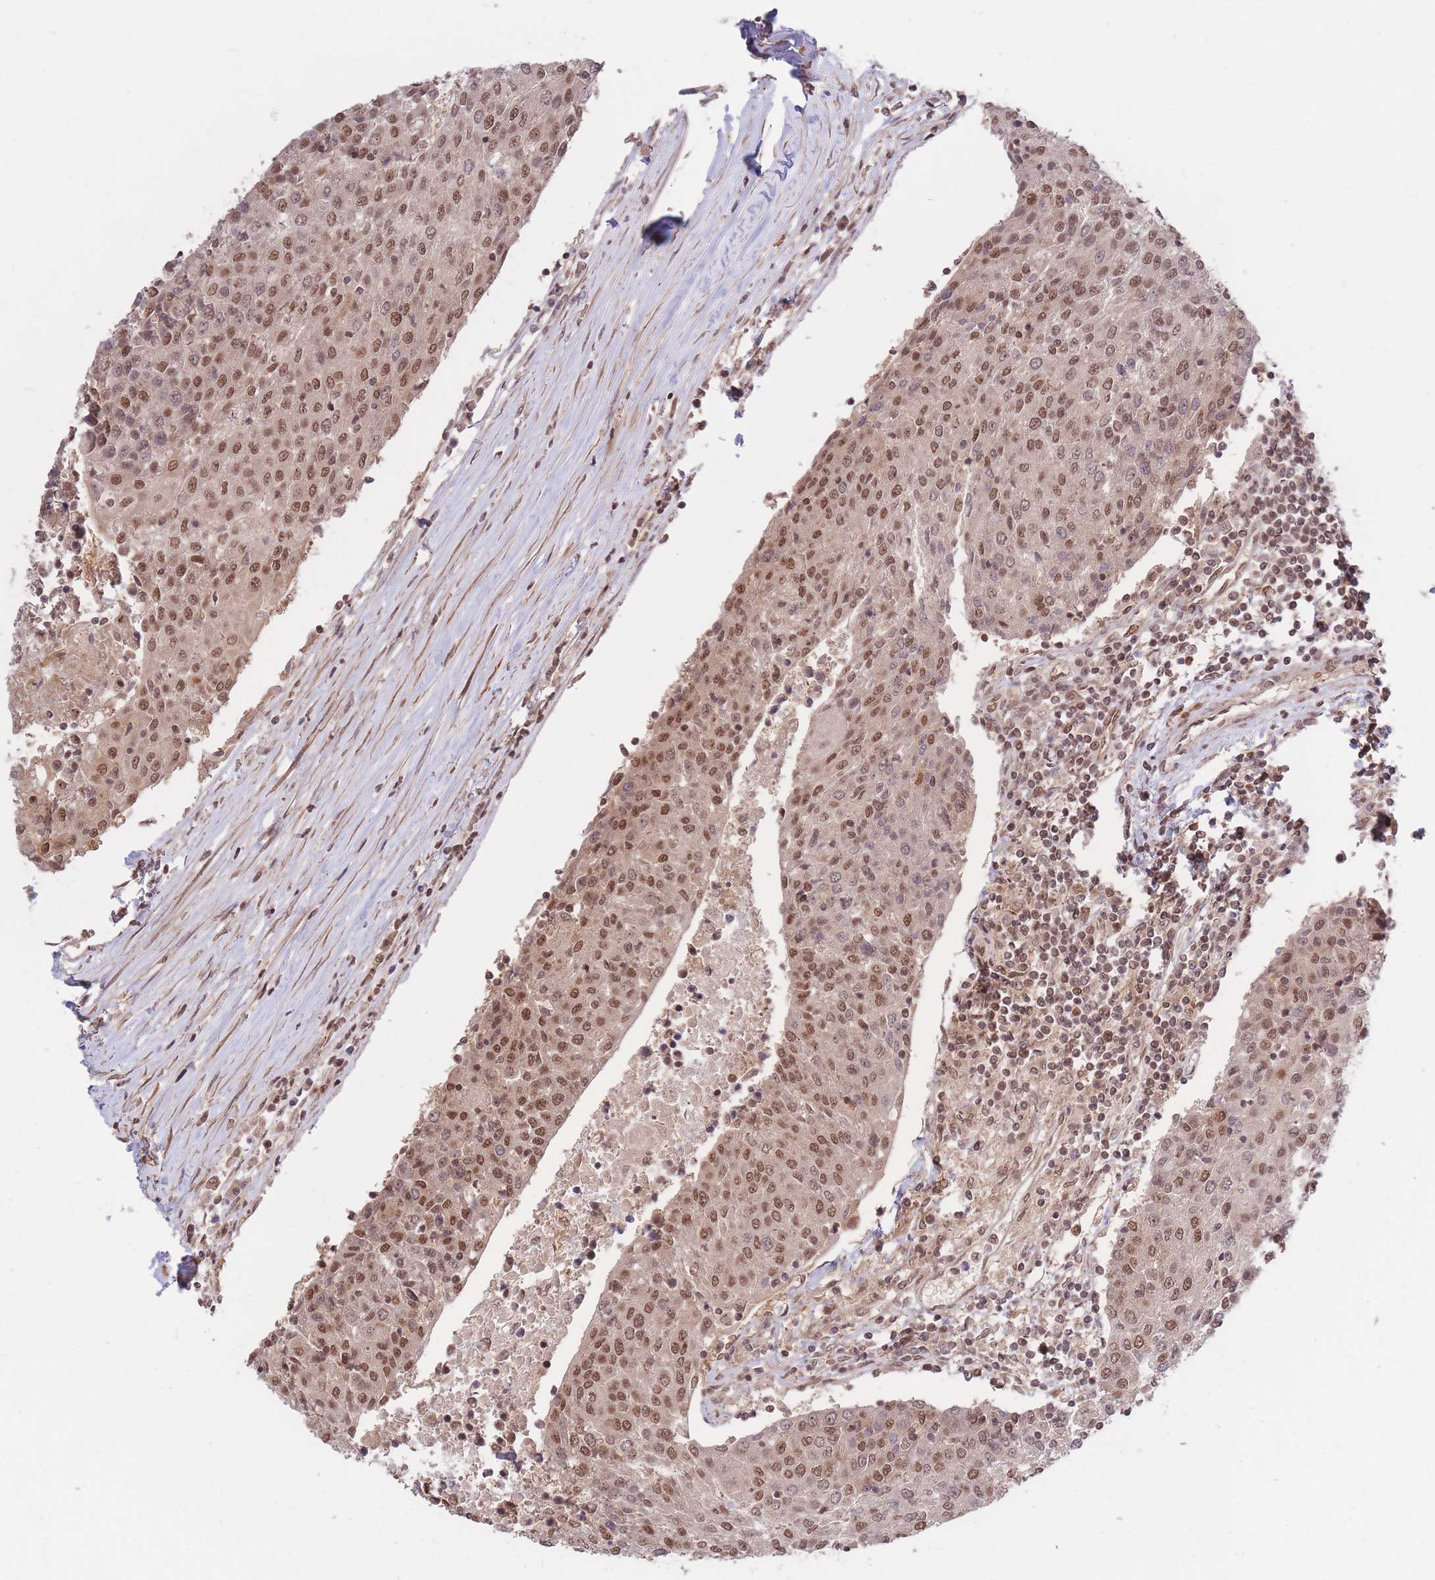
{"staining": {"intensity": "moderate", "quantity": ">75%", "location": "nuclear"}, "tissue": "urothelial cancer", "cell_type": "Tumor cells", "image_type": "cancer", "snomed": [{"axis": "morphology", "description": "Urothelial carcinoma, High grade"}, {"axis": "topography", "description": "Urinary bladder"}], "caption": "This is an image of immunohistochemistry staining of urothelial carcinoma (high-grade), which shows moderate staining in the nuclear of tumor cells.", "gene": "SRA1", "patient": {"sex": "female", "age": 85}}